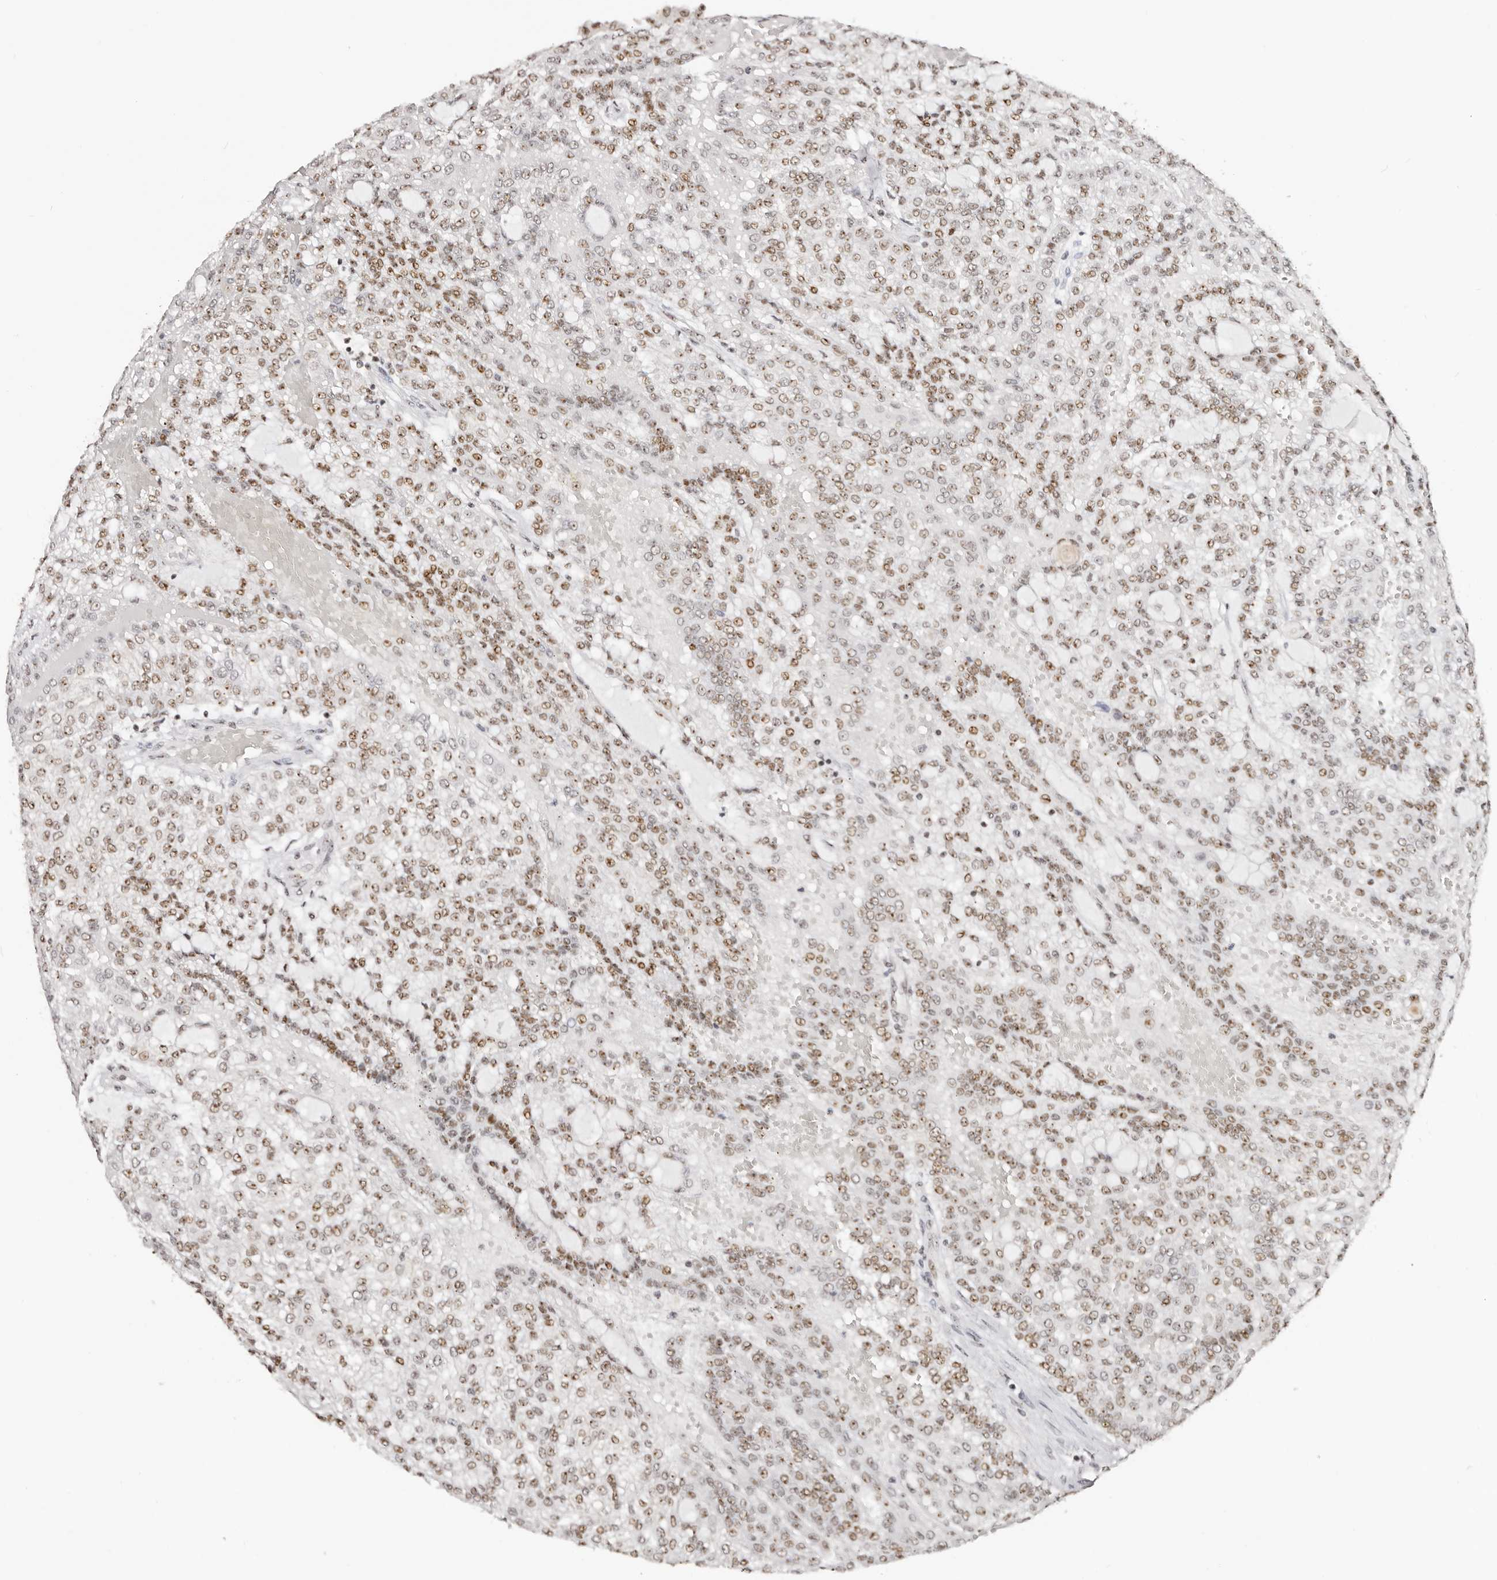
{"staining": {"intensity": "moderate", "quantity": ">75%", "location": "nuclear"}, "tissue": "renal cancer", "cell_type": "Tumor cells", "image_type": "cancer", "snomed": [{"axis": "morphology", "description": "Adenocarcinoma, NOS"}, {"axis": "topography", "description": "Kidney"}], "caption": "Immunohistochemical staining of human renal cancer shows moderate nuclear protein expression in approximately >75% of tumor cells. The staining is performed using DAB brown chromogen to label protein expression. The nuclei are counter-stained blue using hematoxylin.", "gene": "IQGAP3", "patient": {"sex": "male", "age": 63}}